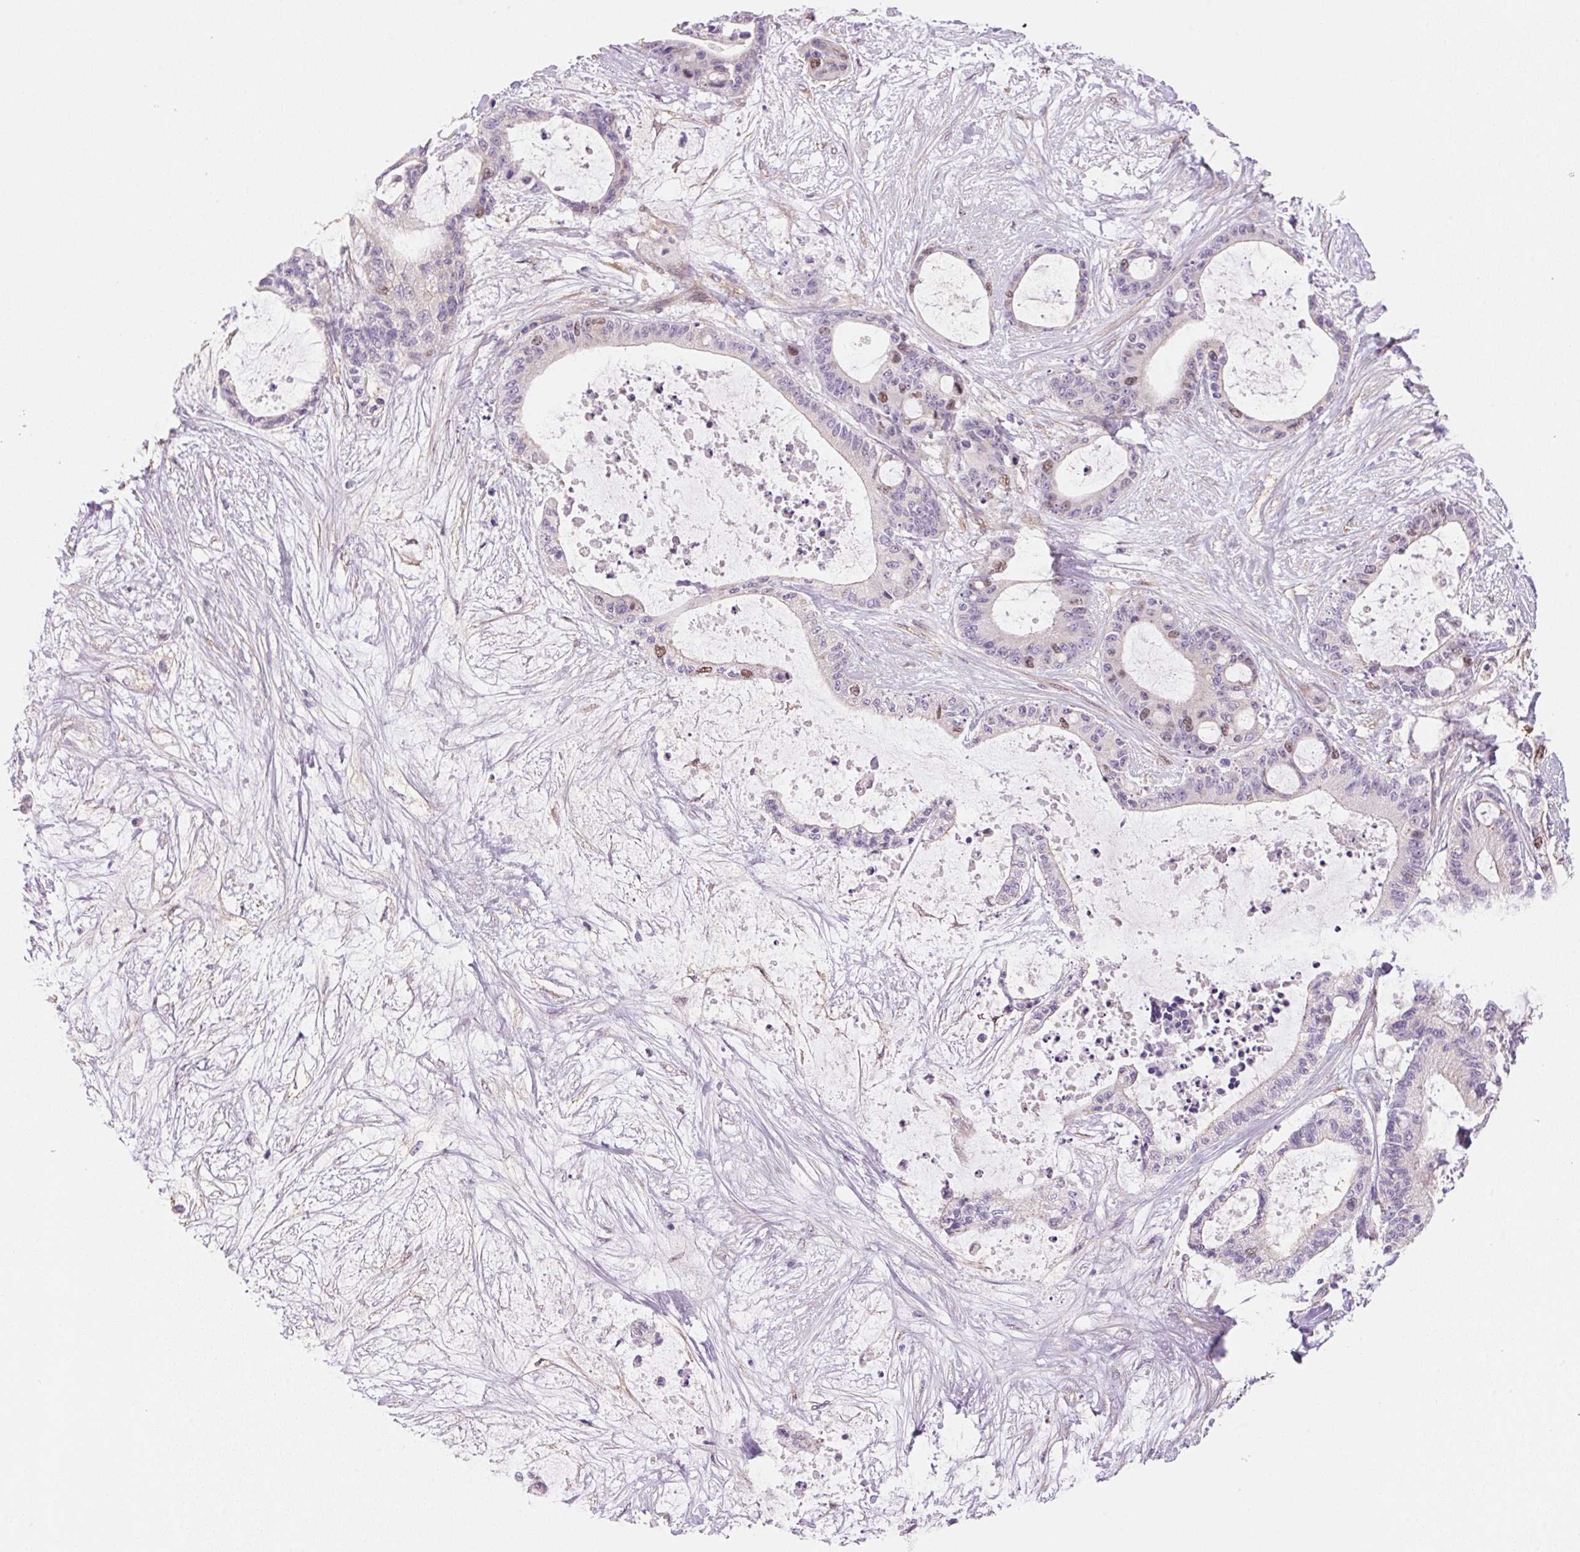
{"staining": {"intensity": "moderate", "quantity": "<25%", "location": "nuclear"}, "tissue": "liver cancer", "cell_type": "Tumor cells", "image_type": "cancer", "snomed": [{"axis": "morphology", "description": "Normal tissue, NOS"}, {"axis": "morphology", "description": "Cholangiocarcinoma"}, {"axis": "topography", "description": "Liver"}, {"axis": "topography", "description": "Peripheral nerve tissue"}], "caption": "Human liver cholangiocarcinoma stained with a brown dye displays moderate nuclear positive staining in approximately <25% of tumor cells.", "gene": "SMTN", "patient": {"sex": "female", "age": 73}}